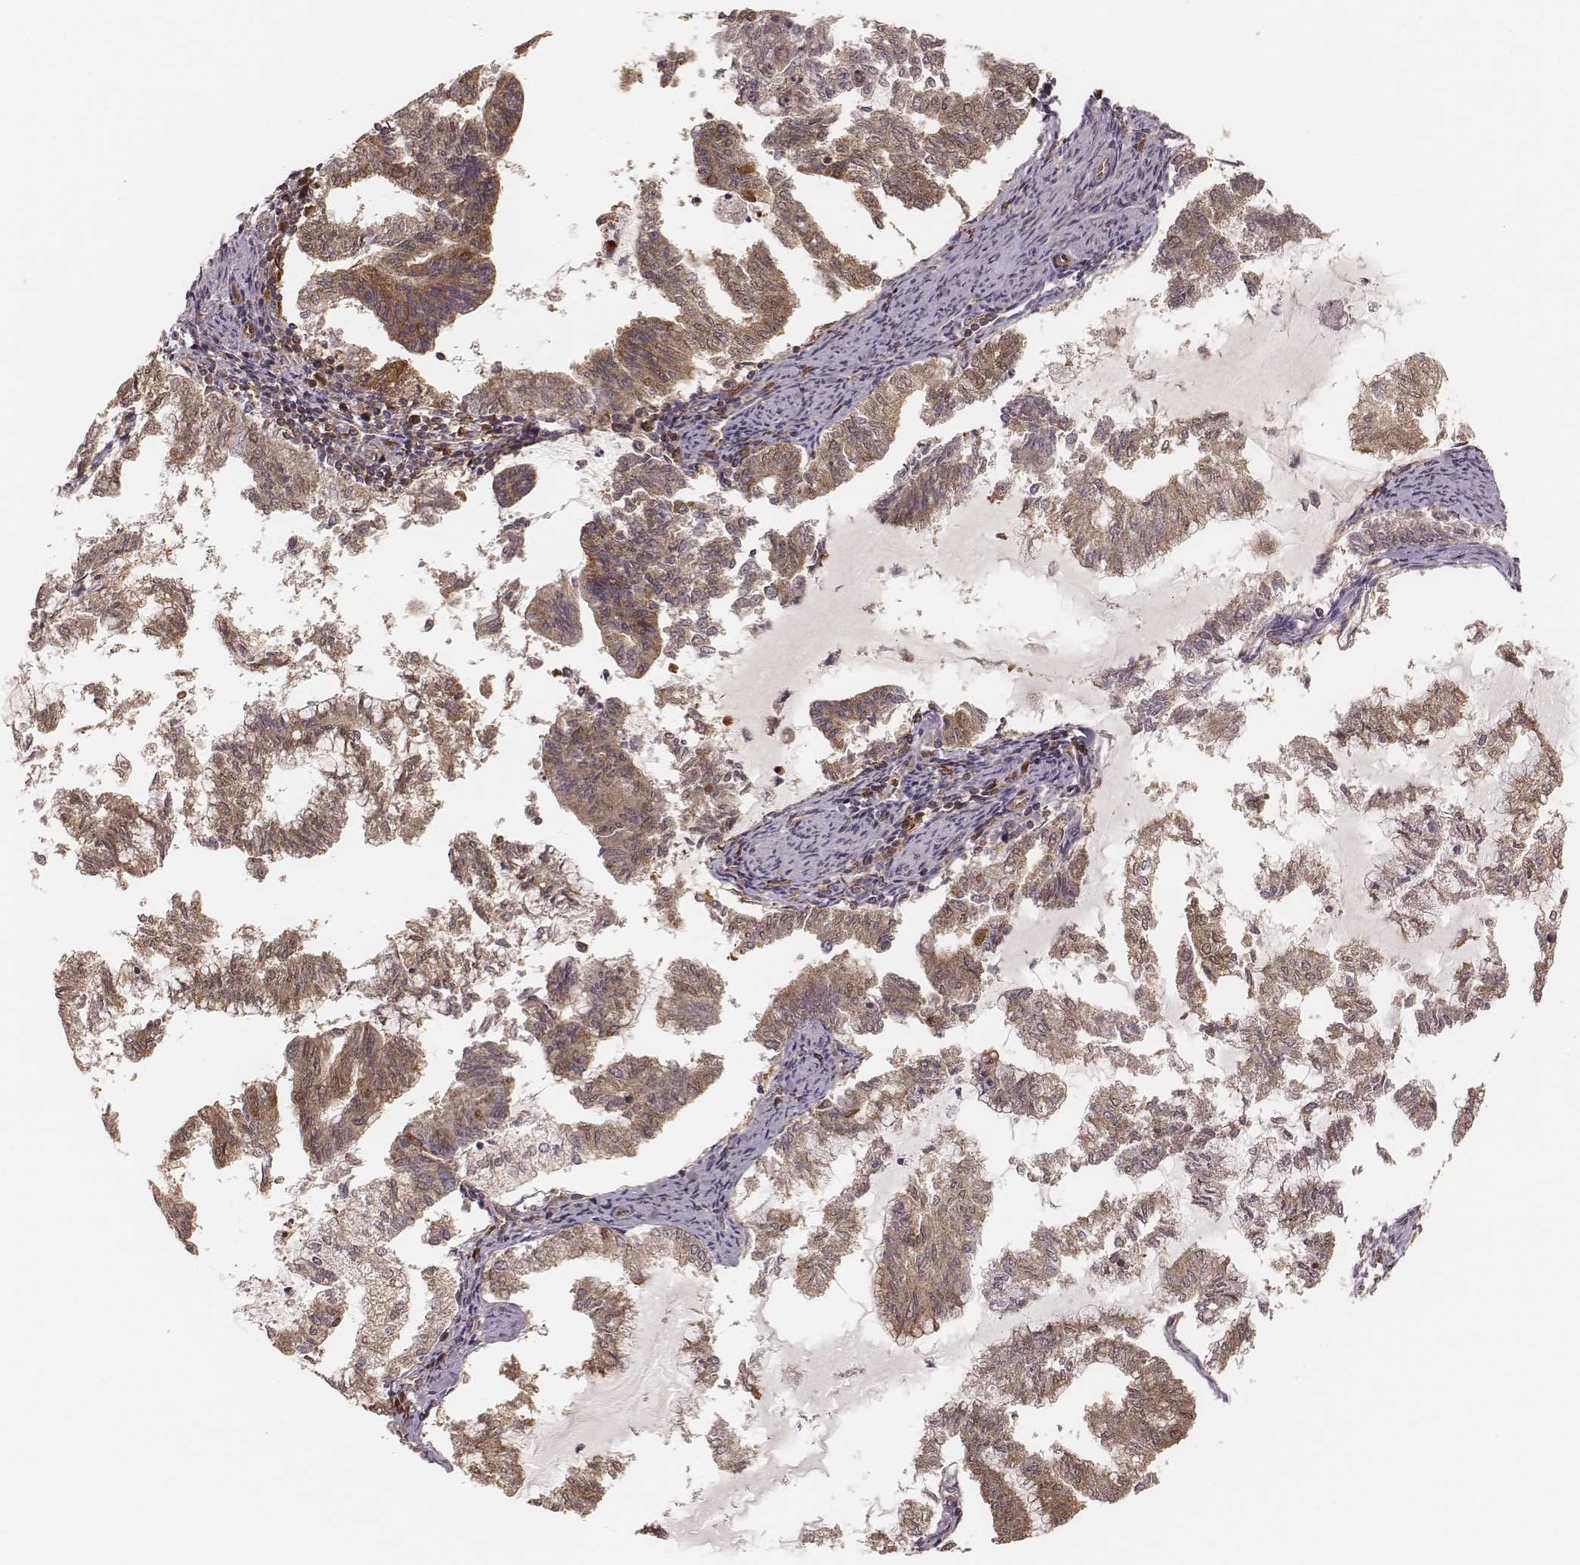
{"staining": {"intensity": "weak", "quantity": ">75%", "location": "cytoplasmic/membranous"}, "tissue": "endometrial cancer", "cell_type": "Tumor cells", "image_type": "cancer", "snomed": [{"axis": "morphology", "description": "Adenocarcinoma, NOS"}, {"axis": "topography", "description": "Endometrium"}], "caption": "The image demonstrates staining of adenocarcinoma (endometrial), revealing weak cytoplasmic/membranous protein staining (brown color) within tumor cells. Nuclei are stained in blue.", "gene": "CARS1", "patient": {"sex": "female", "age": 79}}